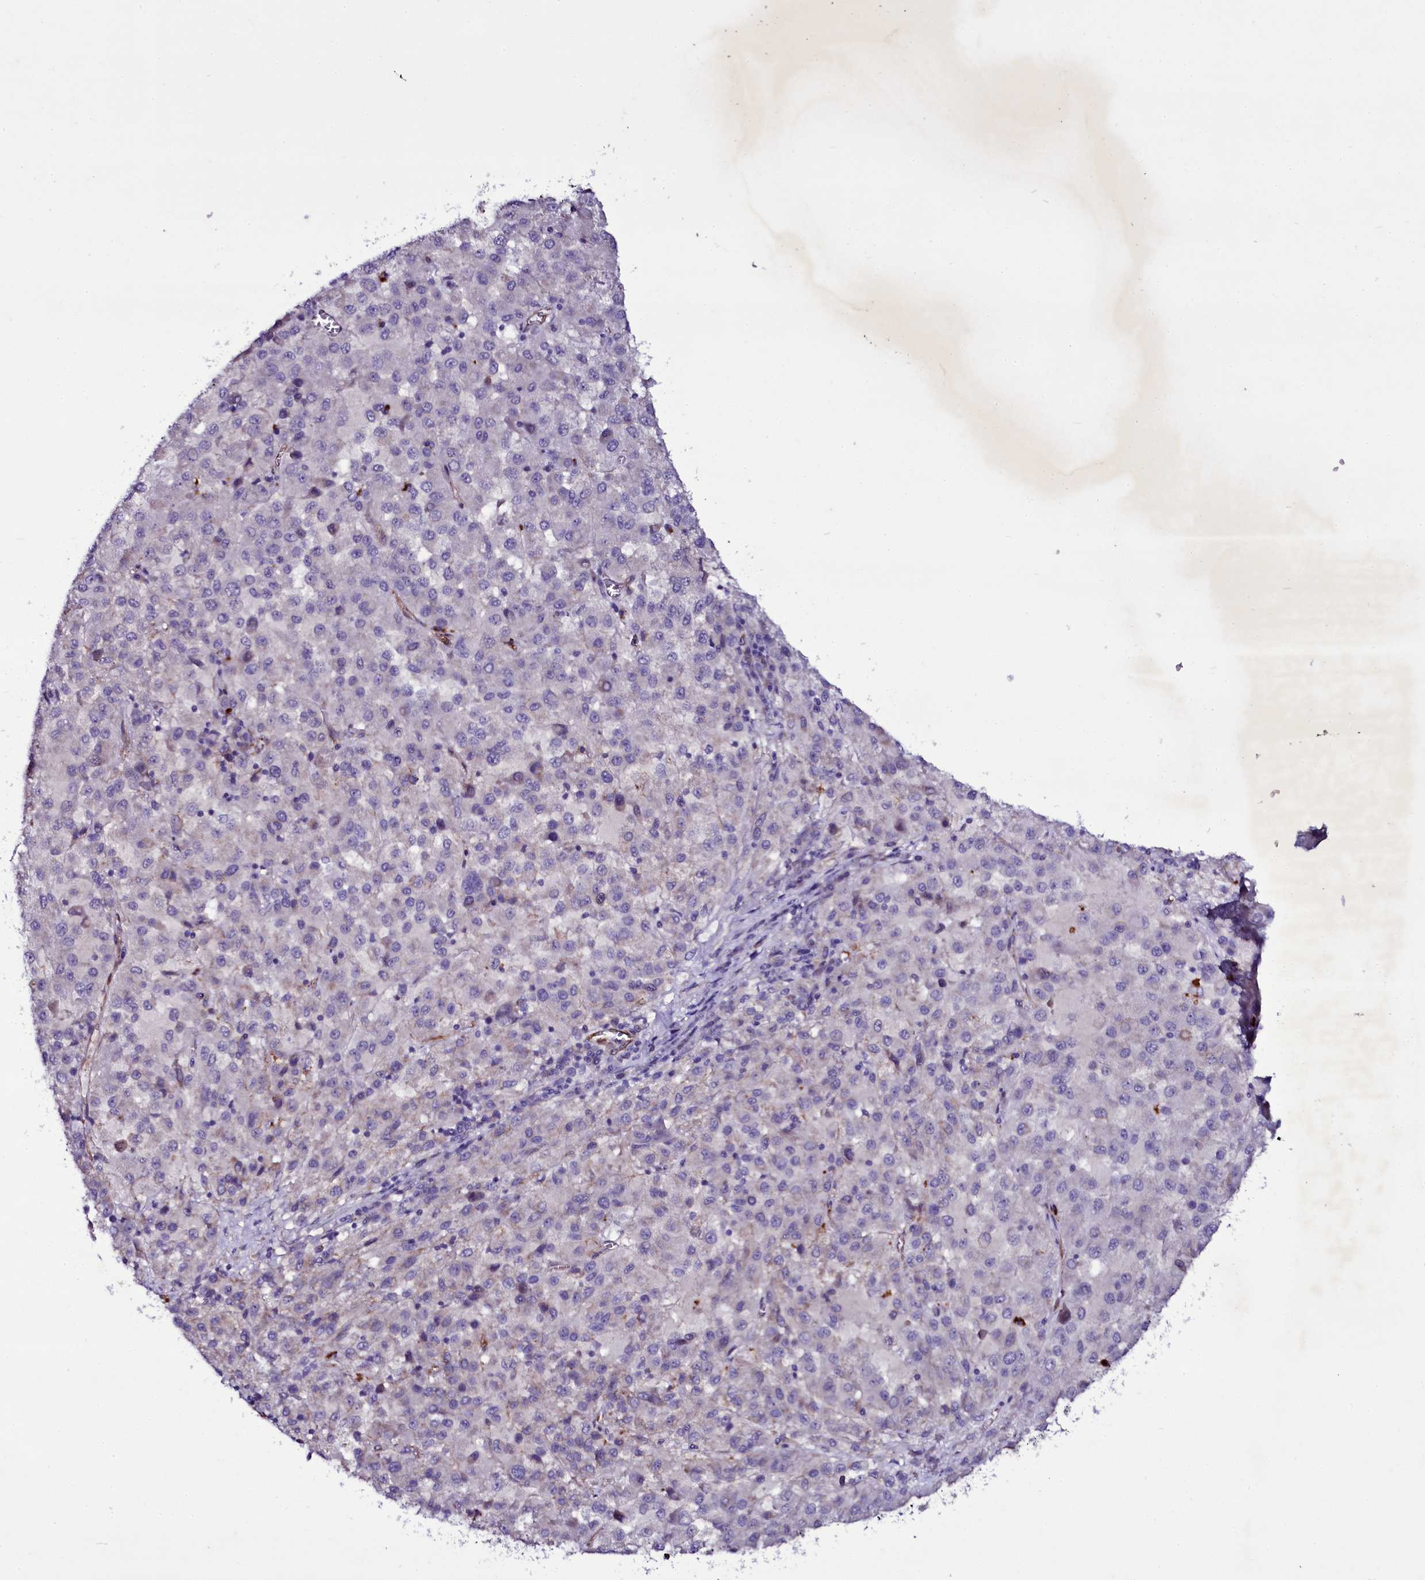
{"staining": {"intensity": "negative", "quantity": "none", "location": "none"}, "tissue": "melanoma", "cell_type": "Tumor cells", "image_type": "cancer", "snomed": [{"axis": "morphology", "description": "Malignant melanoma, Metastatic site"}, {"axis": "topography", "description": "Lung"}], "caption": "Immunohistochemistry of malignant melanoma (metastatic site) shows no positivity in tumor cells.", "gene": "MEX3C", "patient": {"sex": "male", "age": 64}}